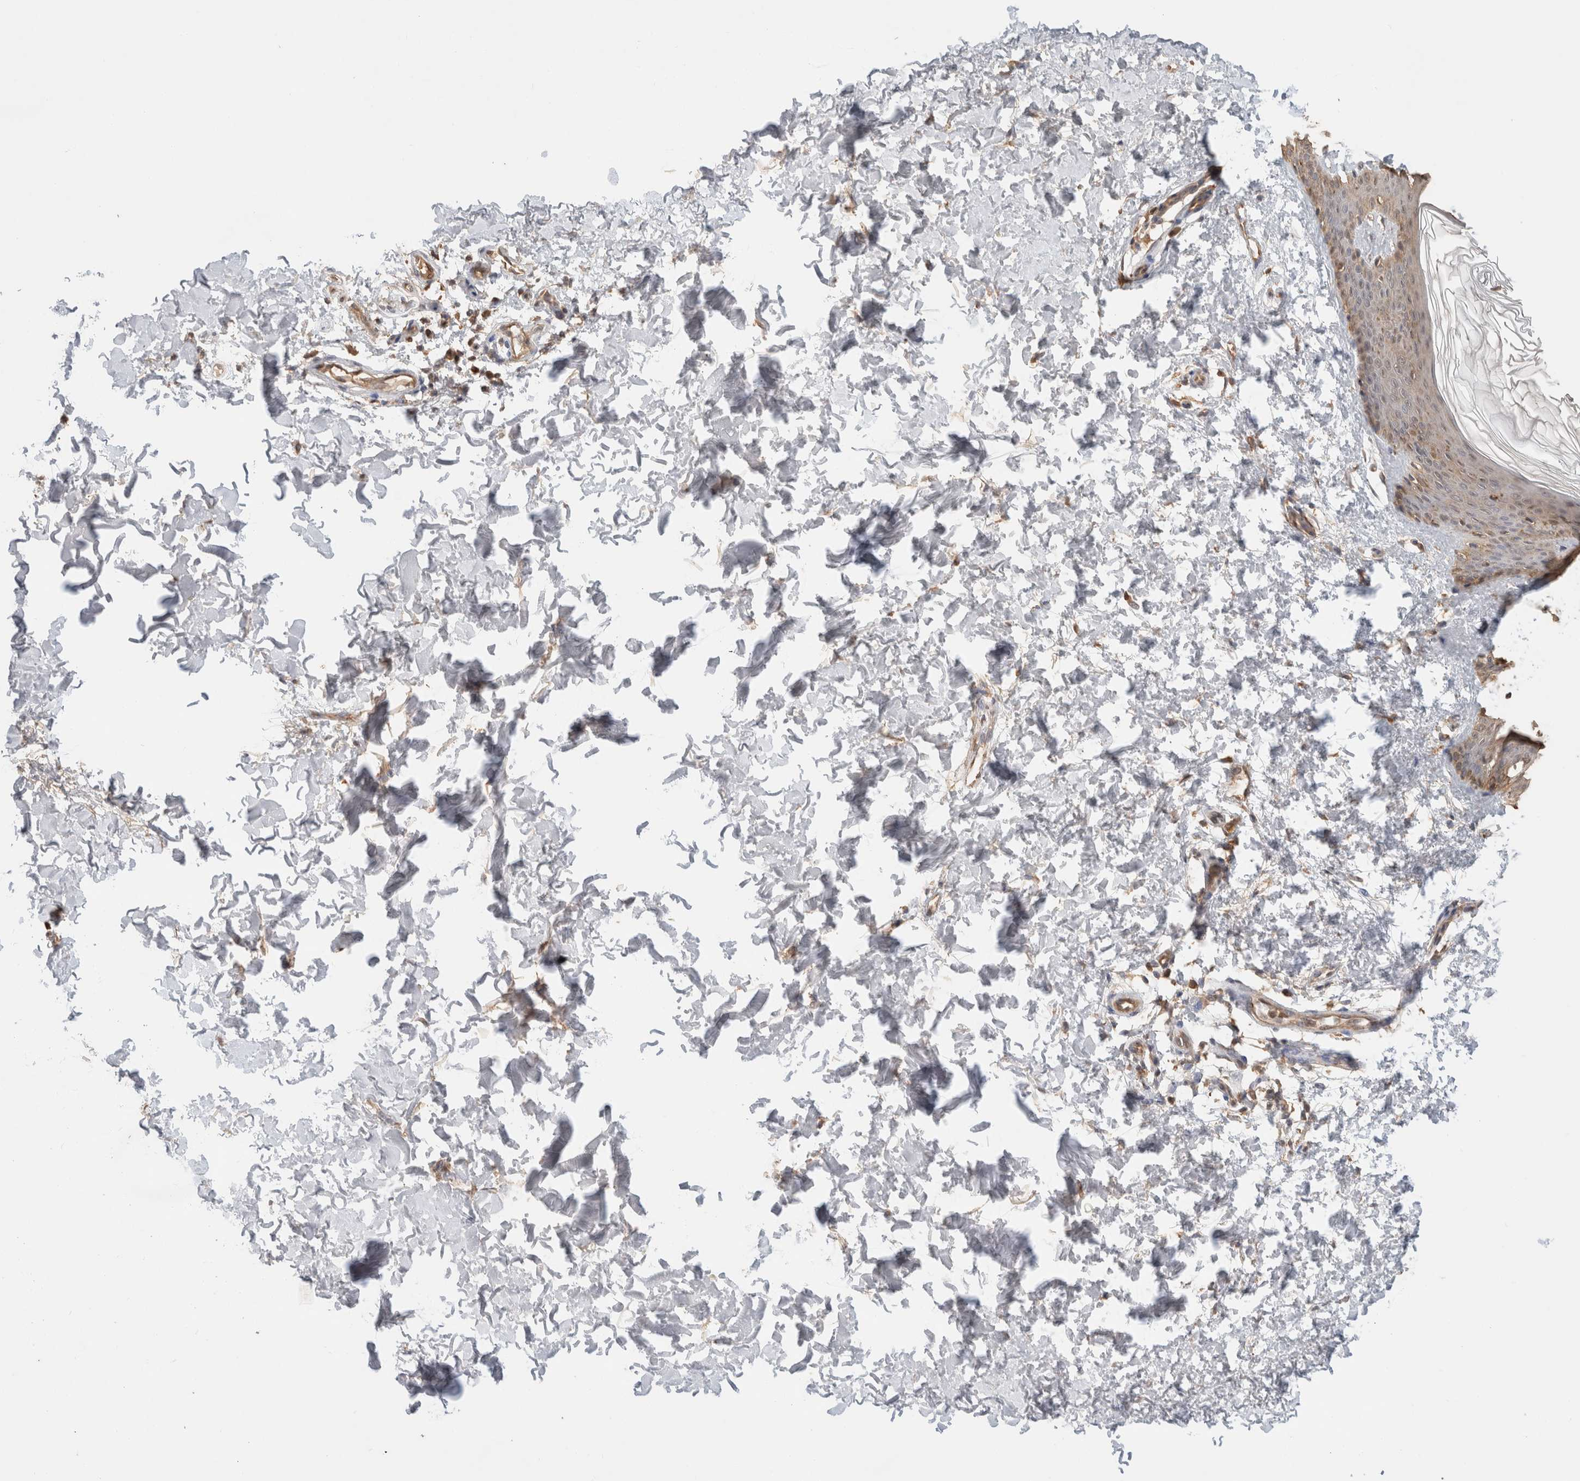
{"staining": {"intensity": "moderate", "quantity": ">75%", "location": "cytoplasmic/membranous"}, "tissue": "skin", "cell_type": "Fibroblasts", "image_type": "normal", "snomed": [{"axis": "morphology", "description": "Normal tissue, NOS"}, {"axis": "morphology", "description": "Neoplasm, benign, NOS"}, {"axis": "topography", "description": "Skin"}, {"axis": "topography", "description": "Soft tissue"}], "caption": "High-magnification brightfield microscopy of benign skin stained with DAB (3,3'-diaminobenzidine) (brown) and counterstained with hematoxylin (blue). fibroblasts exhibit moderate cytoplasmic/membranous staining is seen in approximately>75% of cells.", "gene": "YWHAH", "patient": {"sex": "male", "age": 26}}